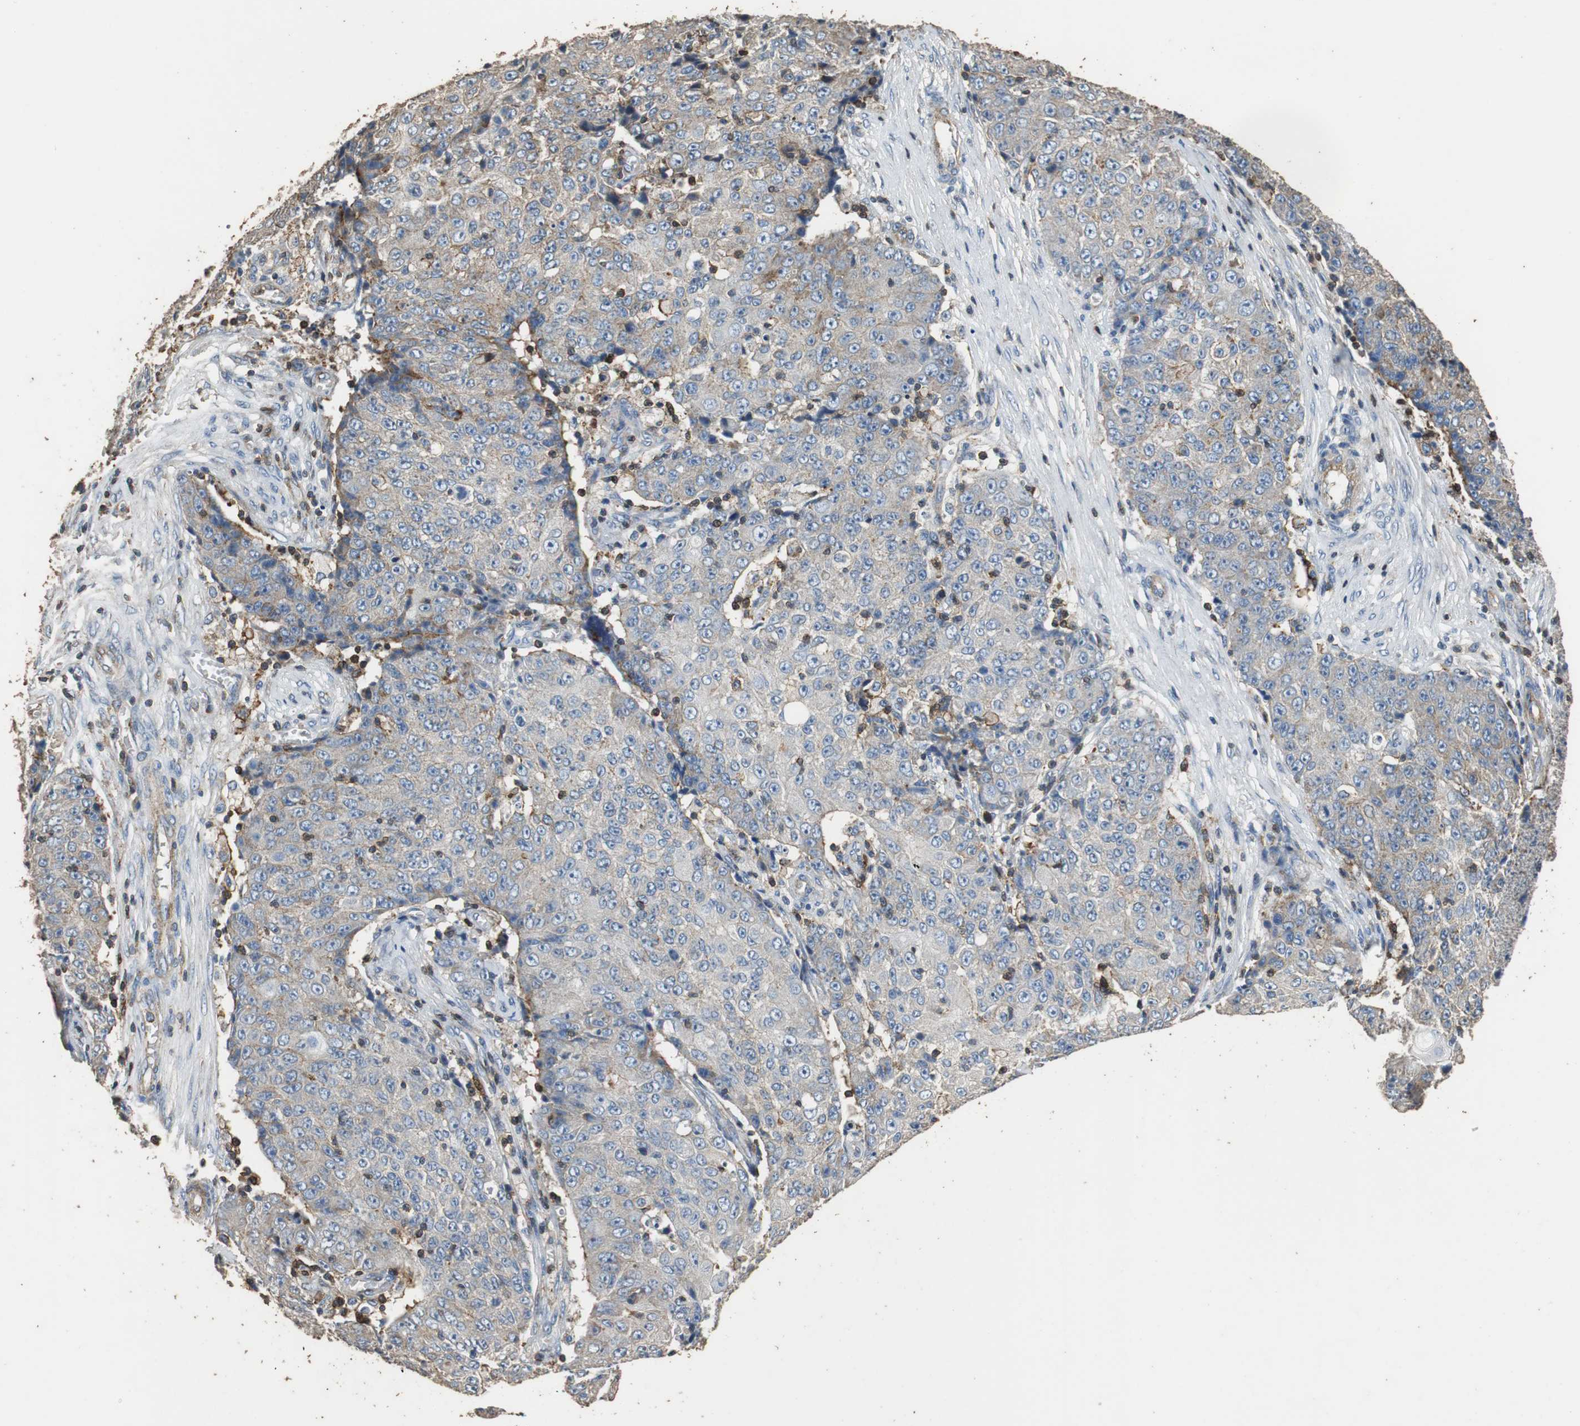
{"staining": {"intensity": "weak", "quantity": ">75%", "location": "cytoplasmic/membranous"}, "tissue": "ovarian cancer", "cell_type": "Tumor cells", "image_type": "cancer", "snomed": [{"axis": "morphology", "description": "Carcinoma, endometroid"}, {"axis": "topography", "description": "Ovary"}], "caption": "Immunohistochemical staining of human ovarian endometroid carcinoma reveals low levels of weak cytoplasmic/membranous protein staining in about >75% of tumor cells. Using DAB (3,3'-diaminobenzidine) (brown) and hematoxylin (blue) stains, captured at high magnification using brightfield microscopy.", "gene": "PRKRA", "patient": {"sex": "female", "age": 42}}